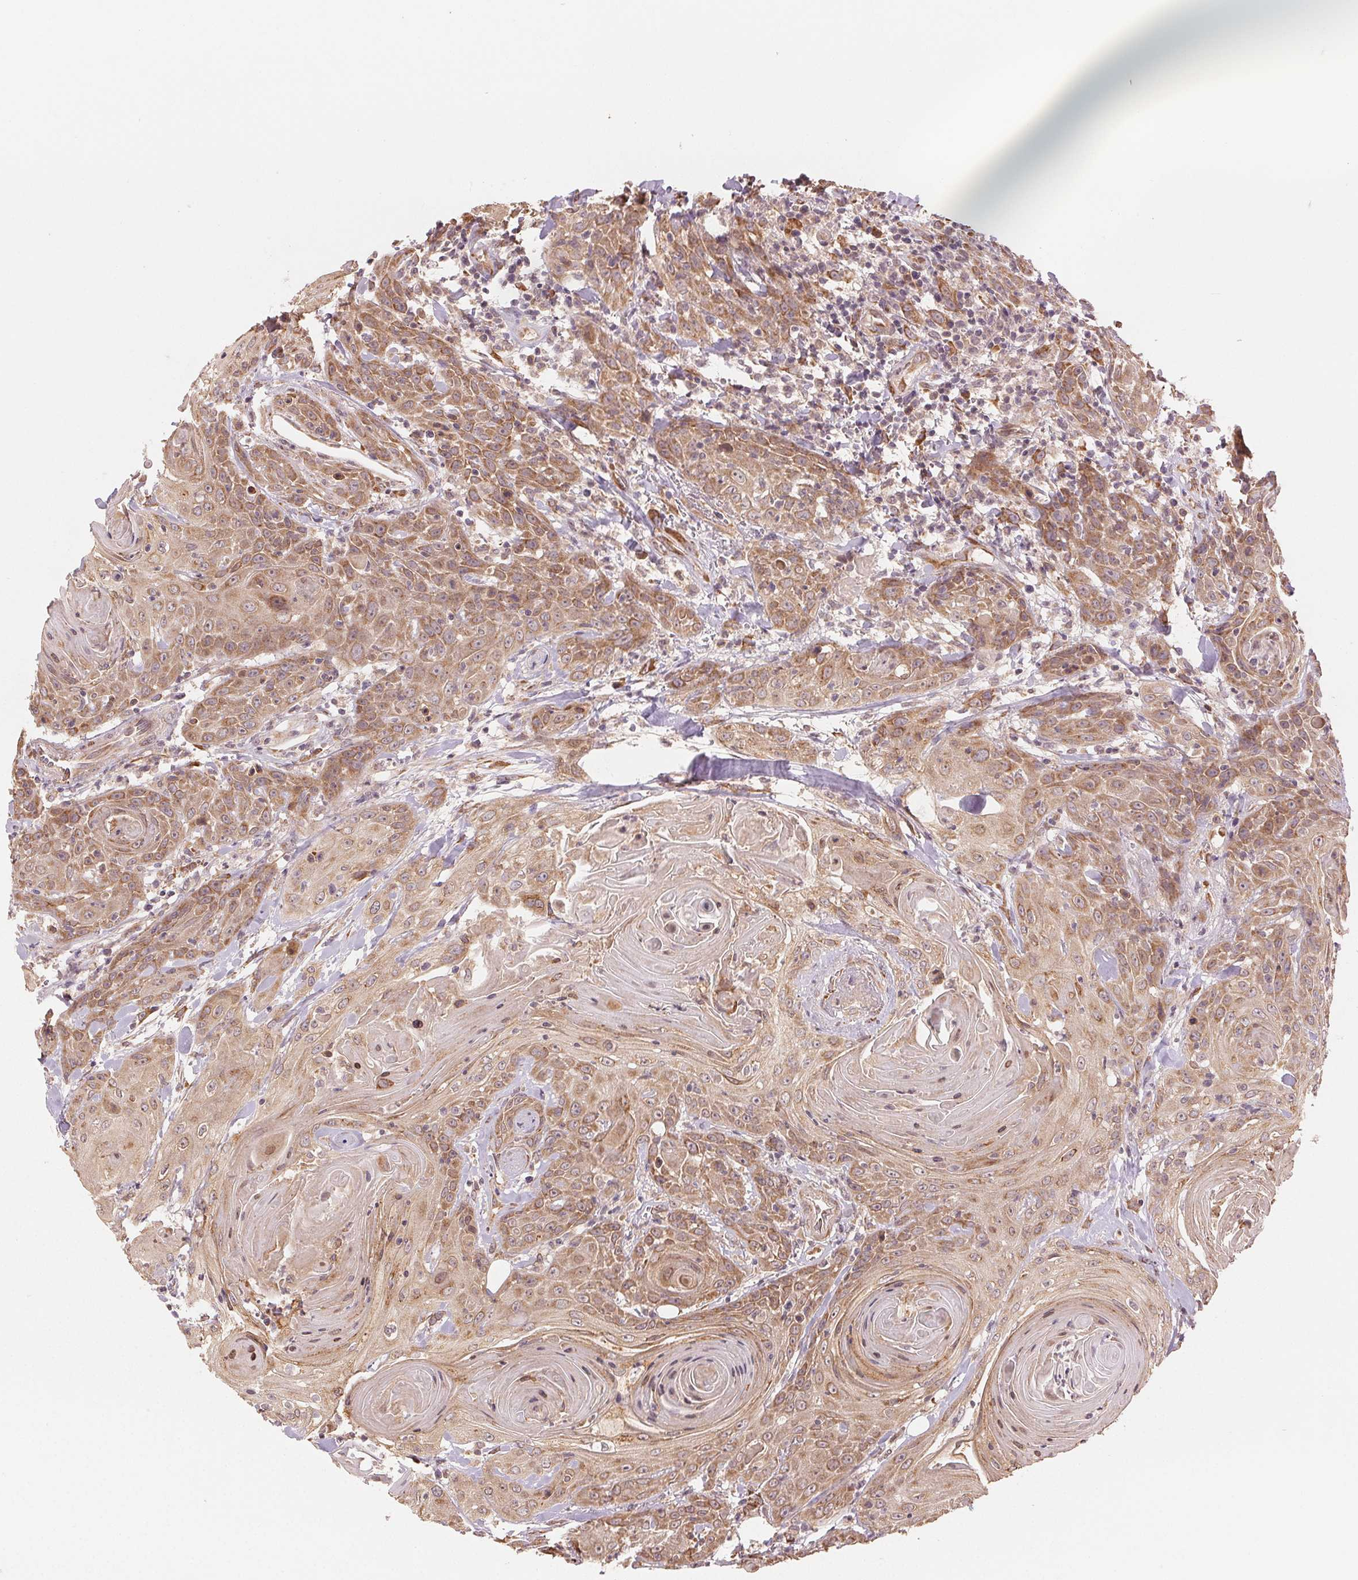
{"staining": {"intensity": "moderate", "quantity": ">75%", "location": "cytoplasmic/membranous"}, "tissue": "head and neck cancer", "cell_type": "Tumor cells", "image_type": "cancer", "snomed": [{"axis": "morphology", "description": "Squamous cell carcinoma, NOS"}, {"axis": "topography", "description": "Head-Neck"}], "caption": "Brown immunohistochemical staining in human squamous cell carcinoma (head and neck) reveals moderate cytoplasmic/membranous expression in about >75% of tumor cells.", "gene": "SLC20A1", "patient": {"sex": "female", "age": 84}}